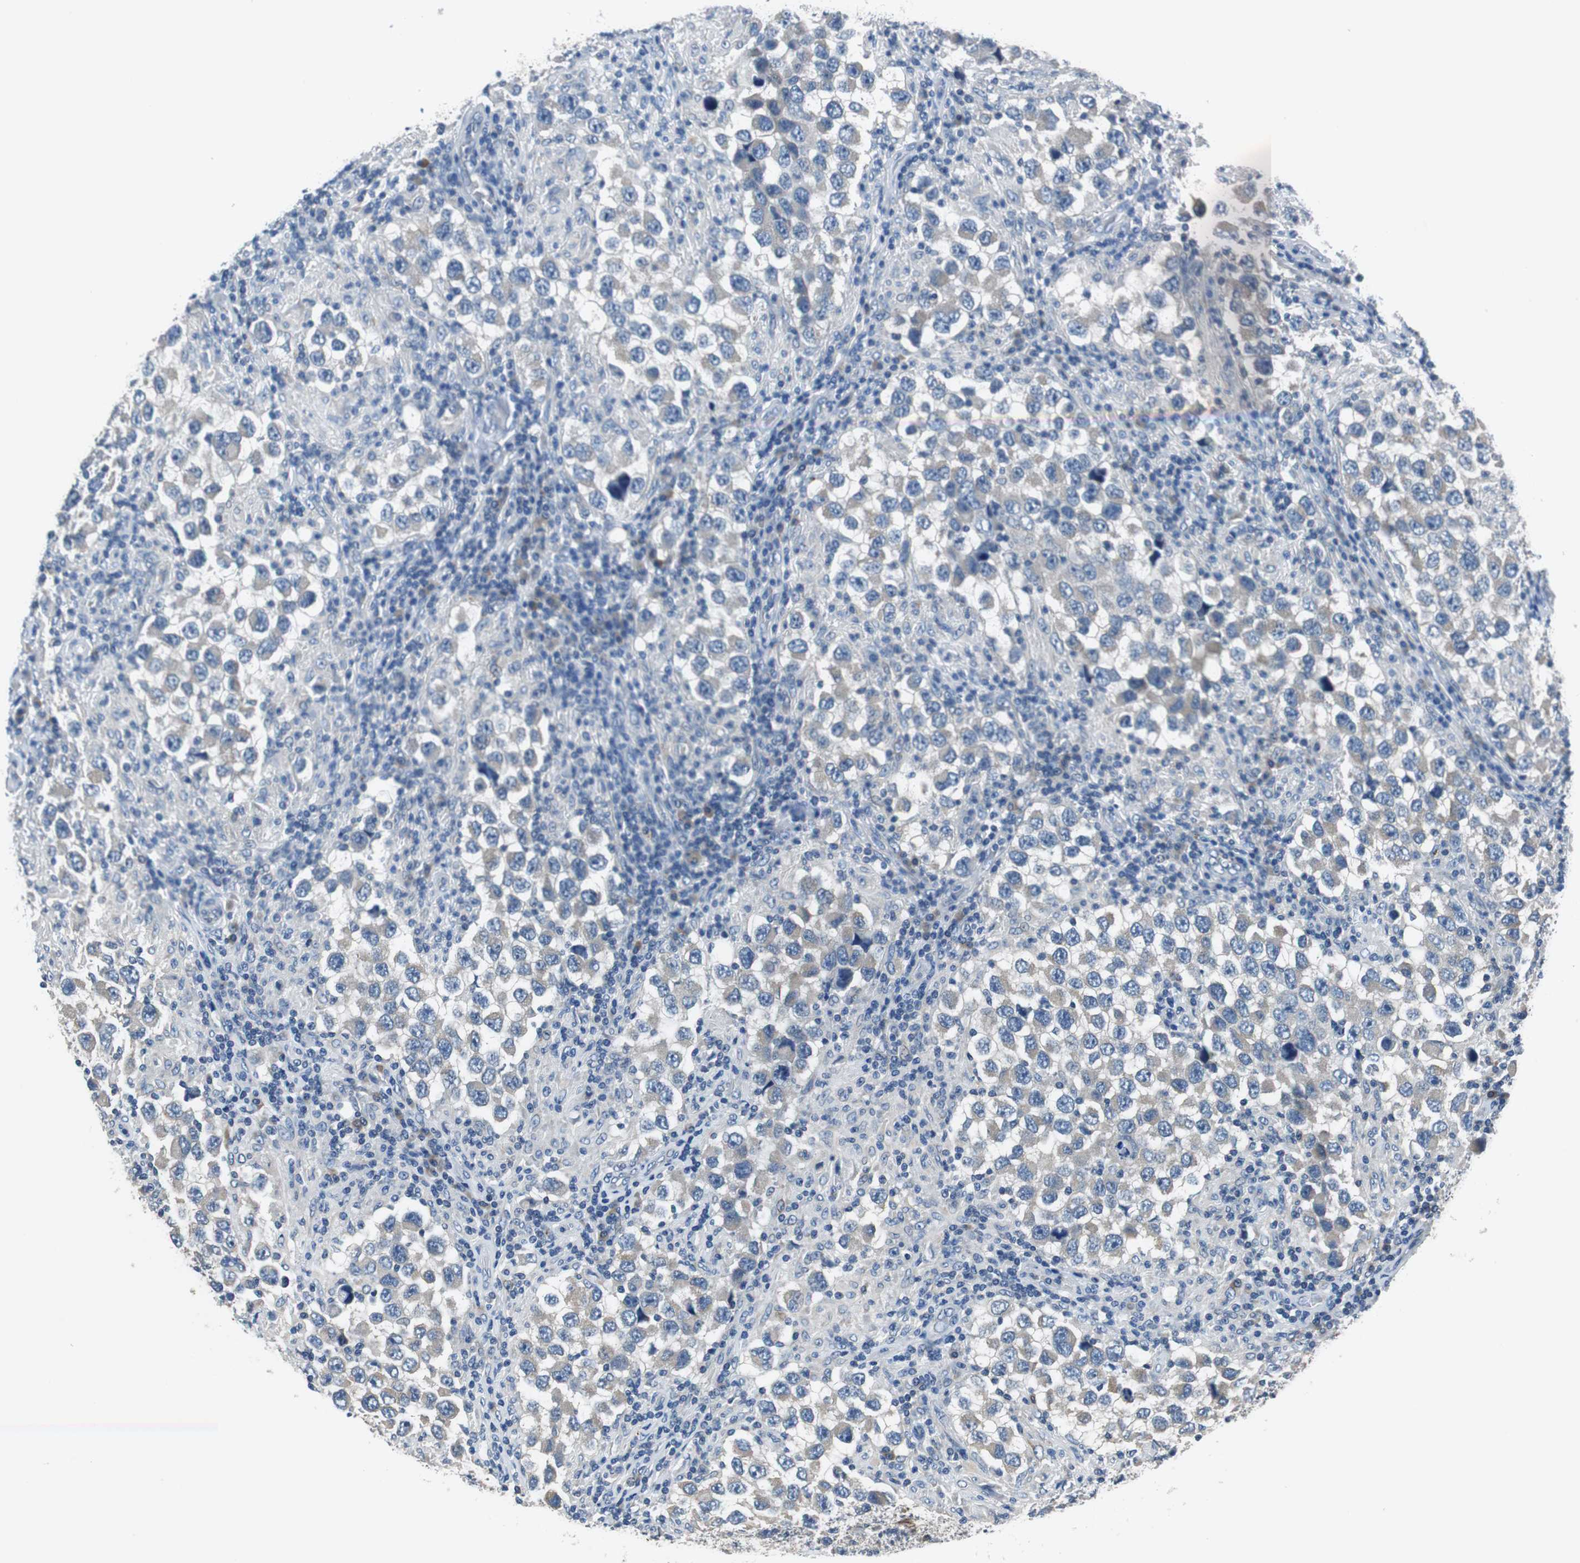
{"staining": {"intensity": "weak", "quantity": "<25%", "location": "cytoplasmic/membranous"}, "tissue": "testis cancer", "cell_type": "Tumor cells", "image_type": "cancer", "snomed": [{"axis": "morphology", "description": "Carcinoma, Embryonal, NOS"}, {"axis": "topography", "description": "Testis"}], "caption": "High power microscopy image of an immunohistochemistry (IHC) photomicrograph of testis cancer, revealing no significant staining in tumor cells.", "gene": "FADS2", "patient": {"sex": "male", "age": 21}}